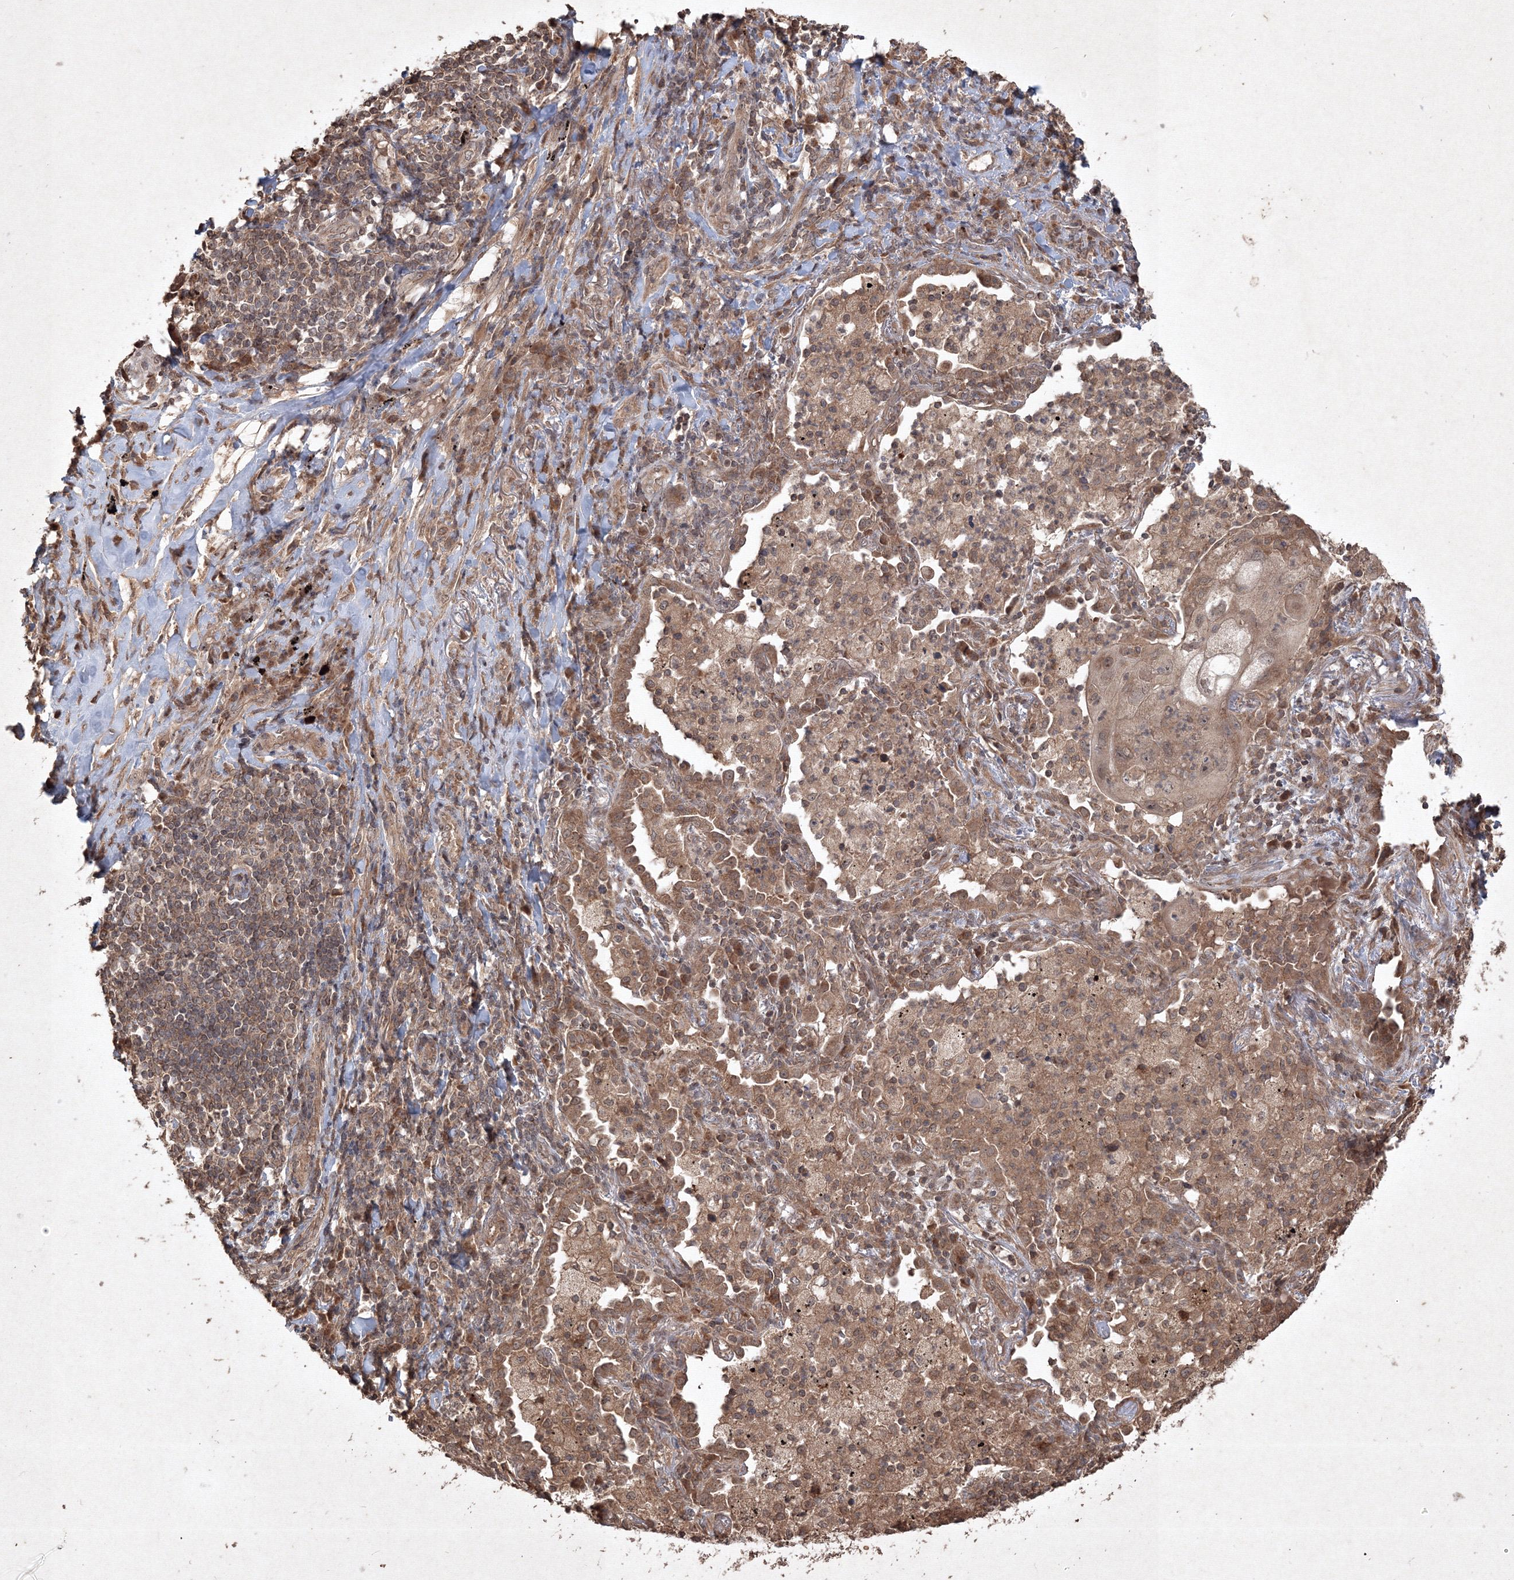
{"staining": {"intensity": "weak", "quantity": ">75%", "location": "cytoplasmic/membranous"}, "tissue": "lung cancer", "cell_type": "Tumor cells", "image_type": "cancer", "snomed": [{"axis": "morphology", "description": "Squamous cell carcinoma, NOS"}, {"axis": "topography", "description": "Lung"}], "caption": "This is a histology image of IHC staining of lung squamous cell carcinoma, which shows weak positivity in the cytoplasmic/membranous of tumor cells.", "gene": "PELI3", "patient": {"sex": "female", "age": 63}}